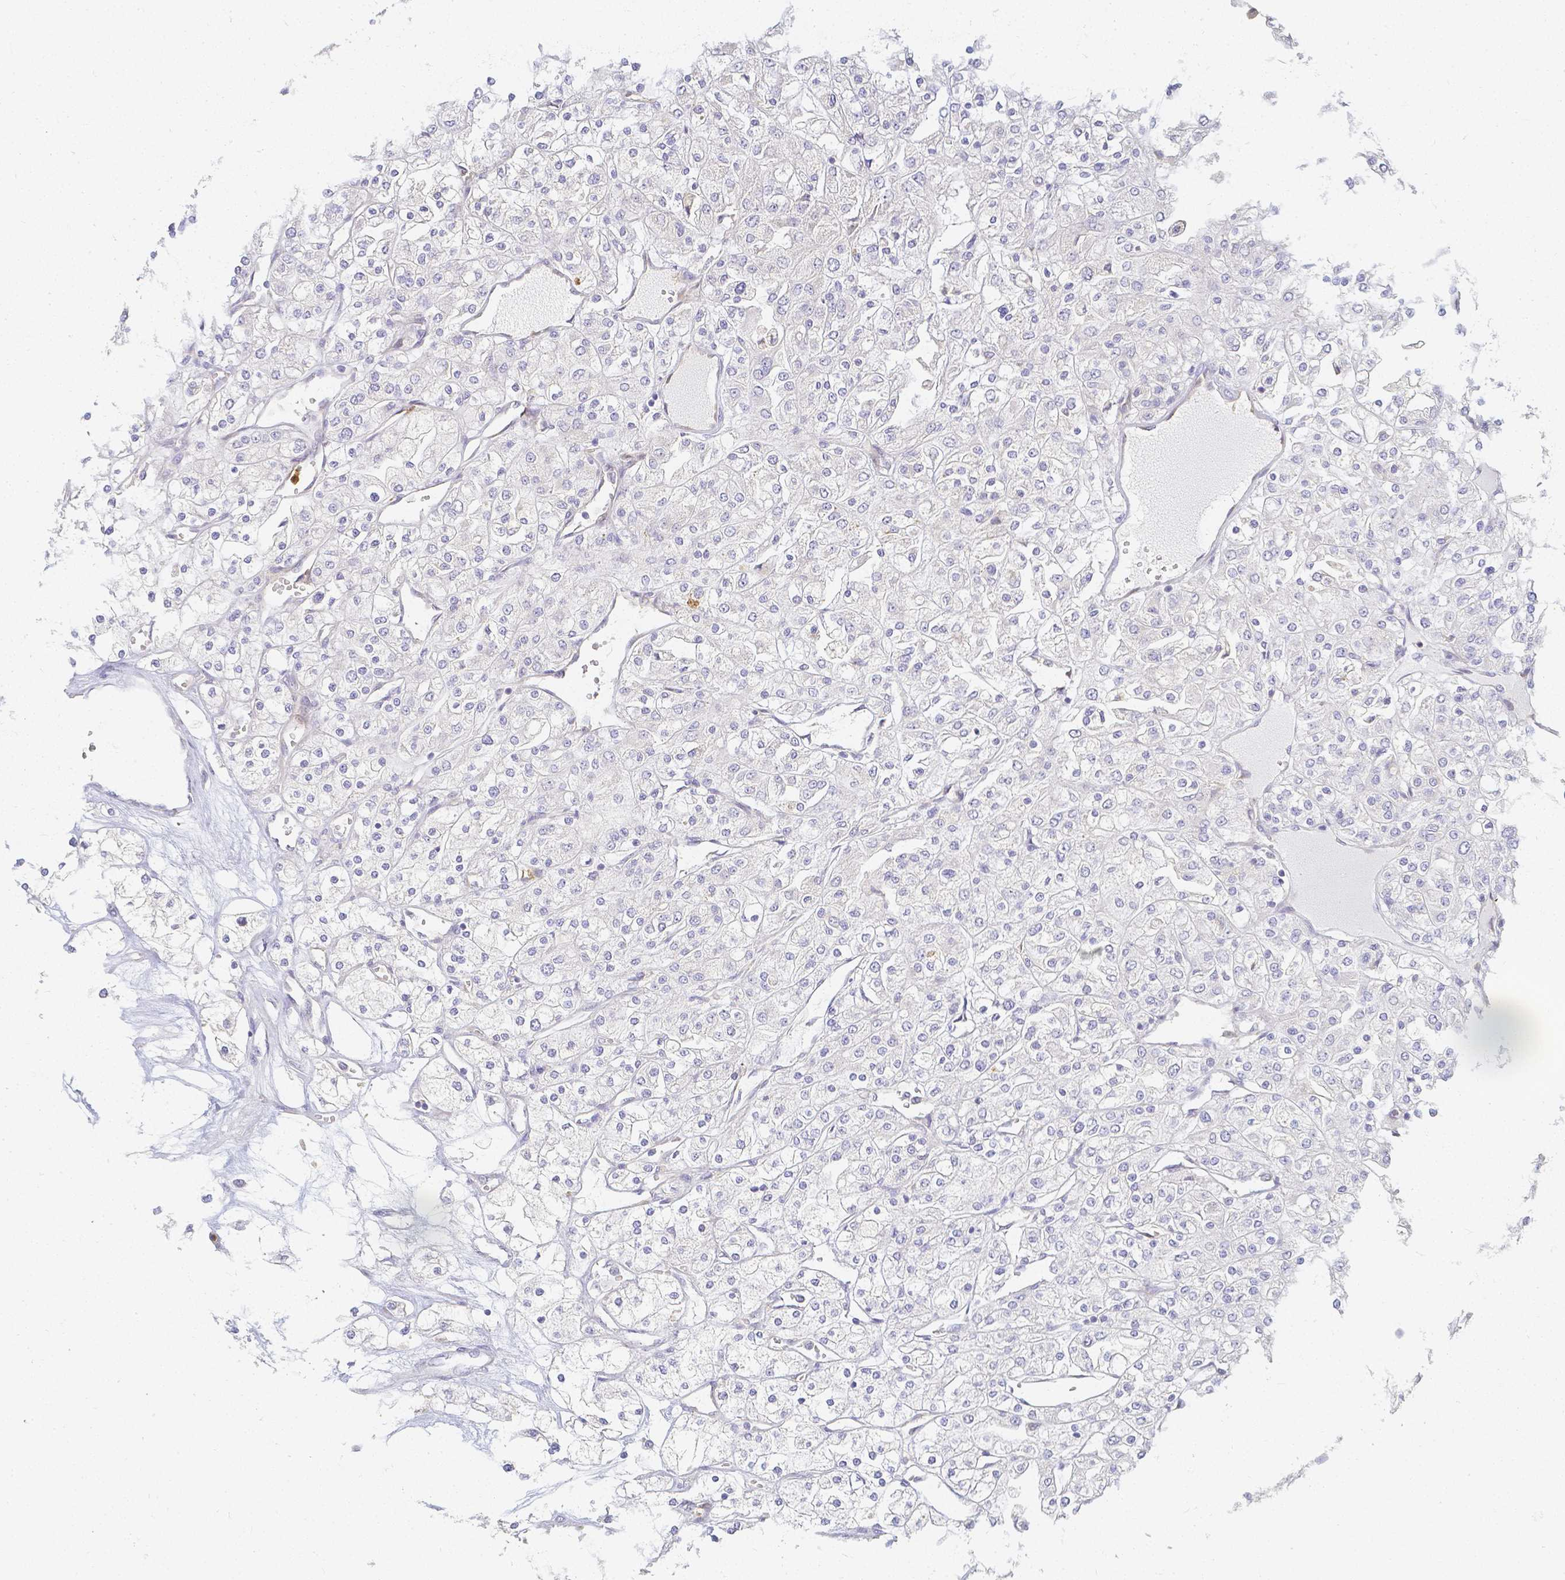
{"staining": {"intensity": "negative", "quantity": "none", "location": "none"}, "tissue": "renal cancer", "cell_type": "Tumor cells", "image_type": "cancer", "snomed": [{"axis": "morphology", "description": "Adenocarcinoma, NOS"}, {"axis": "topography", "description": "Kidney"}], "caption": "An immunohistochemistry (IHC) micrograph of renal cancer (adenocarcinoma) is shown. There is no staining in tumor cells of renal cancer (adenocarcinoma).", "gene": "KCNH1", "patient": {"sex": "male", "age": 80}}